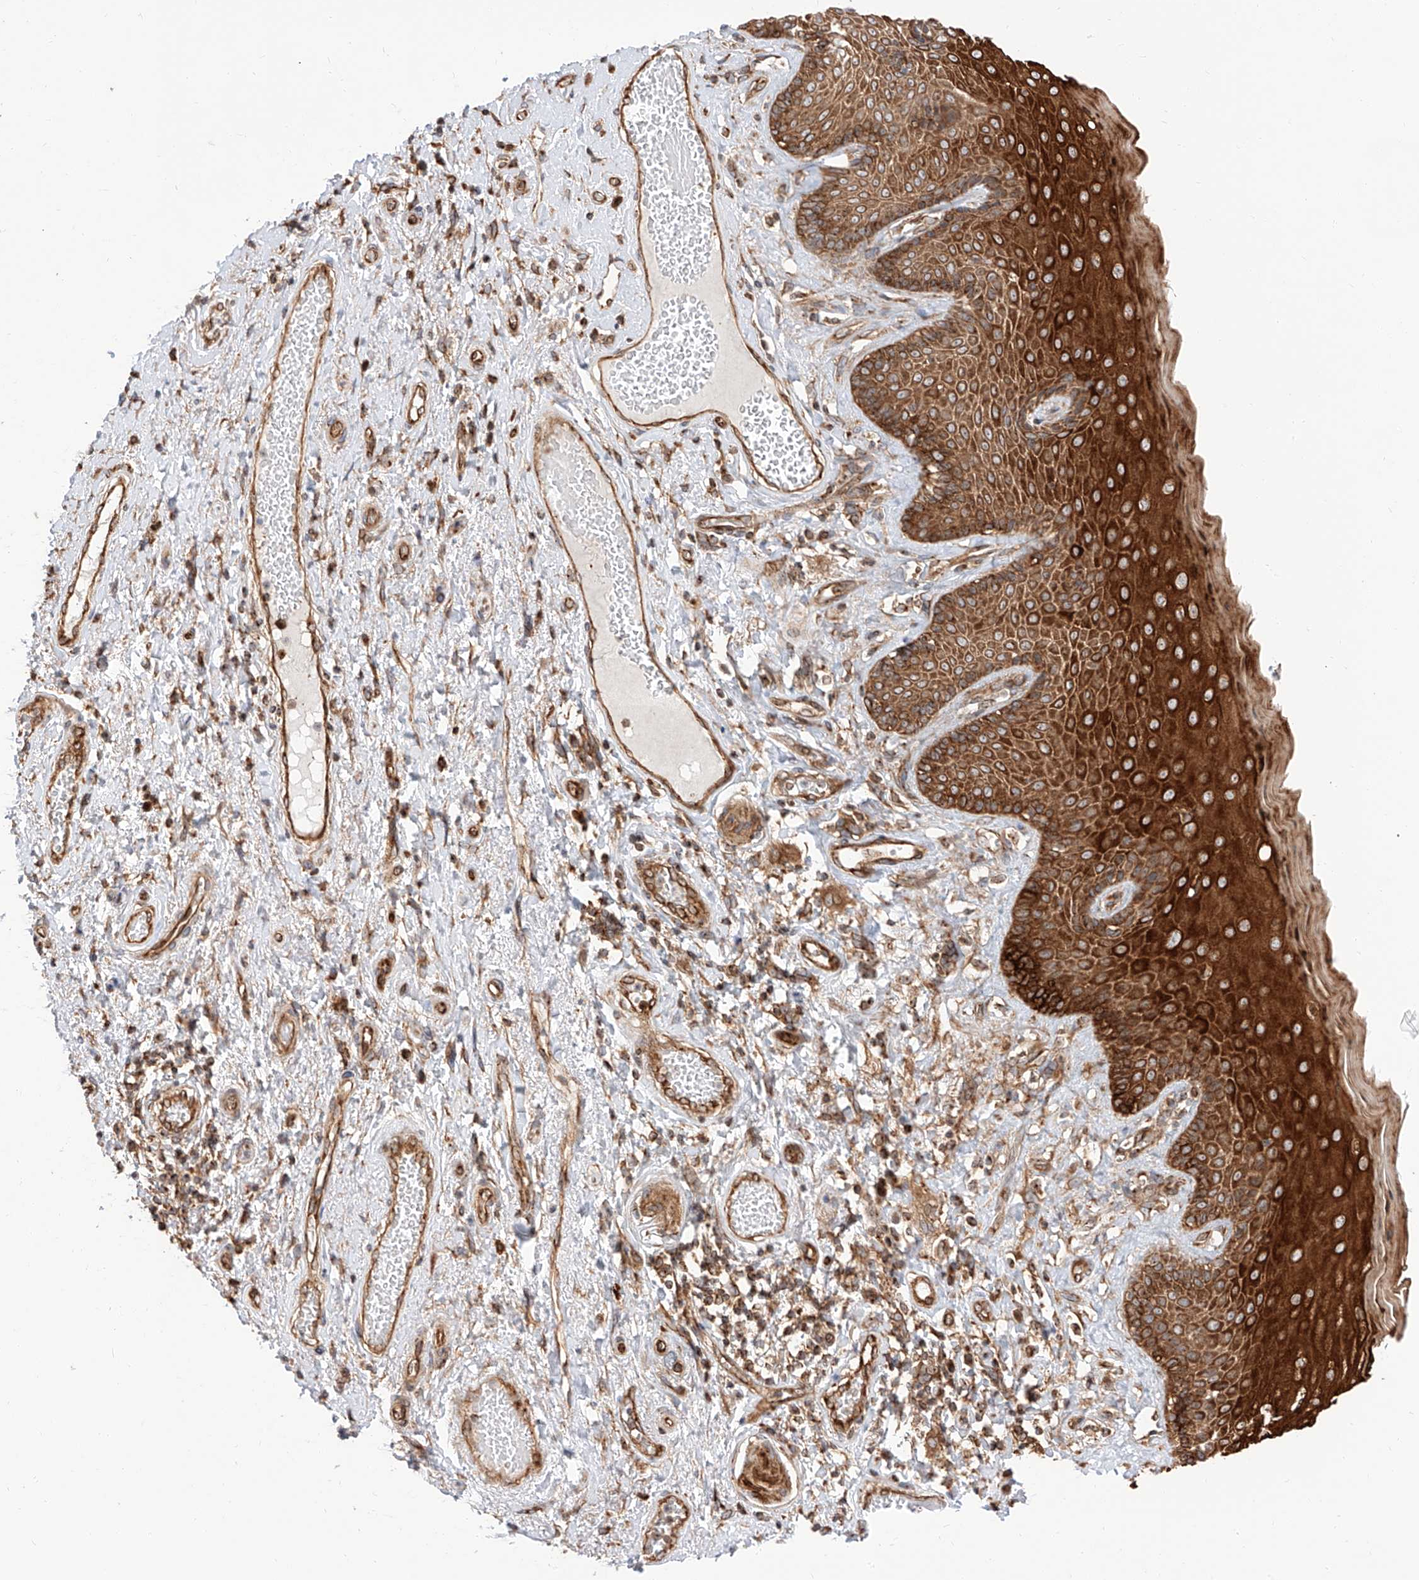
{"staining": {"intensity": "strong", "quantity": ">75%", "location": "cytoplasmic/membranous"}, "tissue": "skin", "cell_type": "Epidermal cells", "image_type": "normal", "snomed": [{"axis": "morphology", "description": "Normal tissue, NOS"}, {"axis": "topography", "description": "Anal"}], "caption": "Strong cytoplasmic/membranous staining is seen in approximately >75% of epidermal cells in normal skin.", "gene": "ISCA2", "patient": {"sex": "male", "age": 69}}